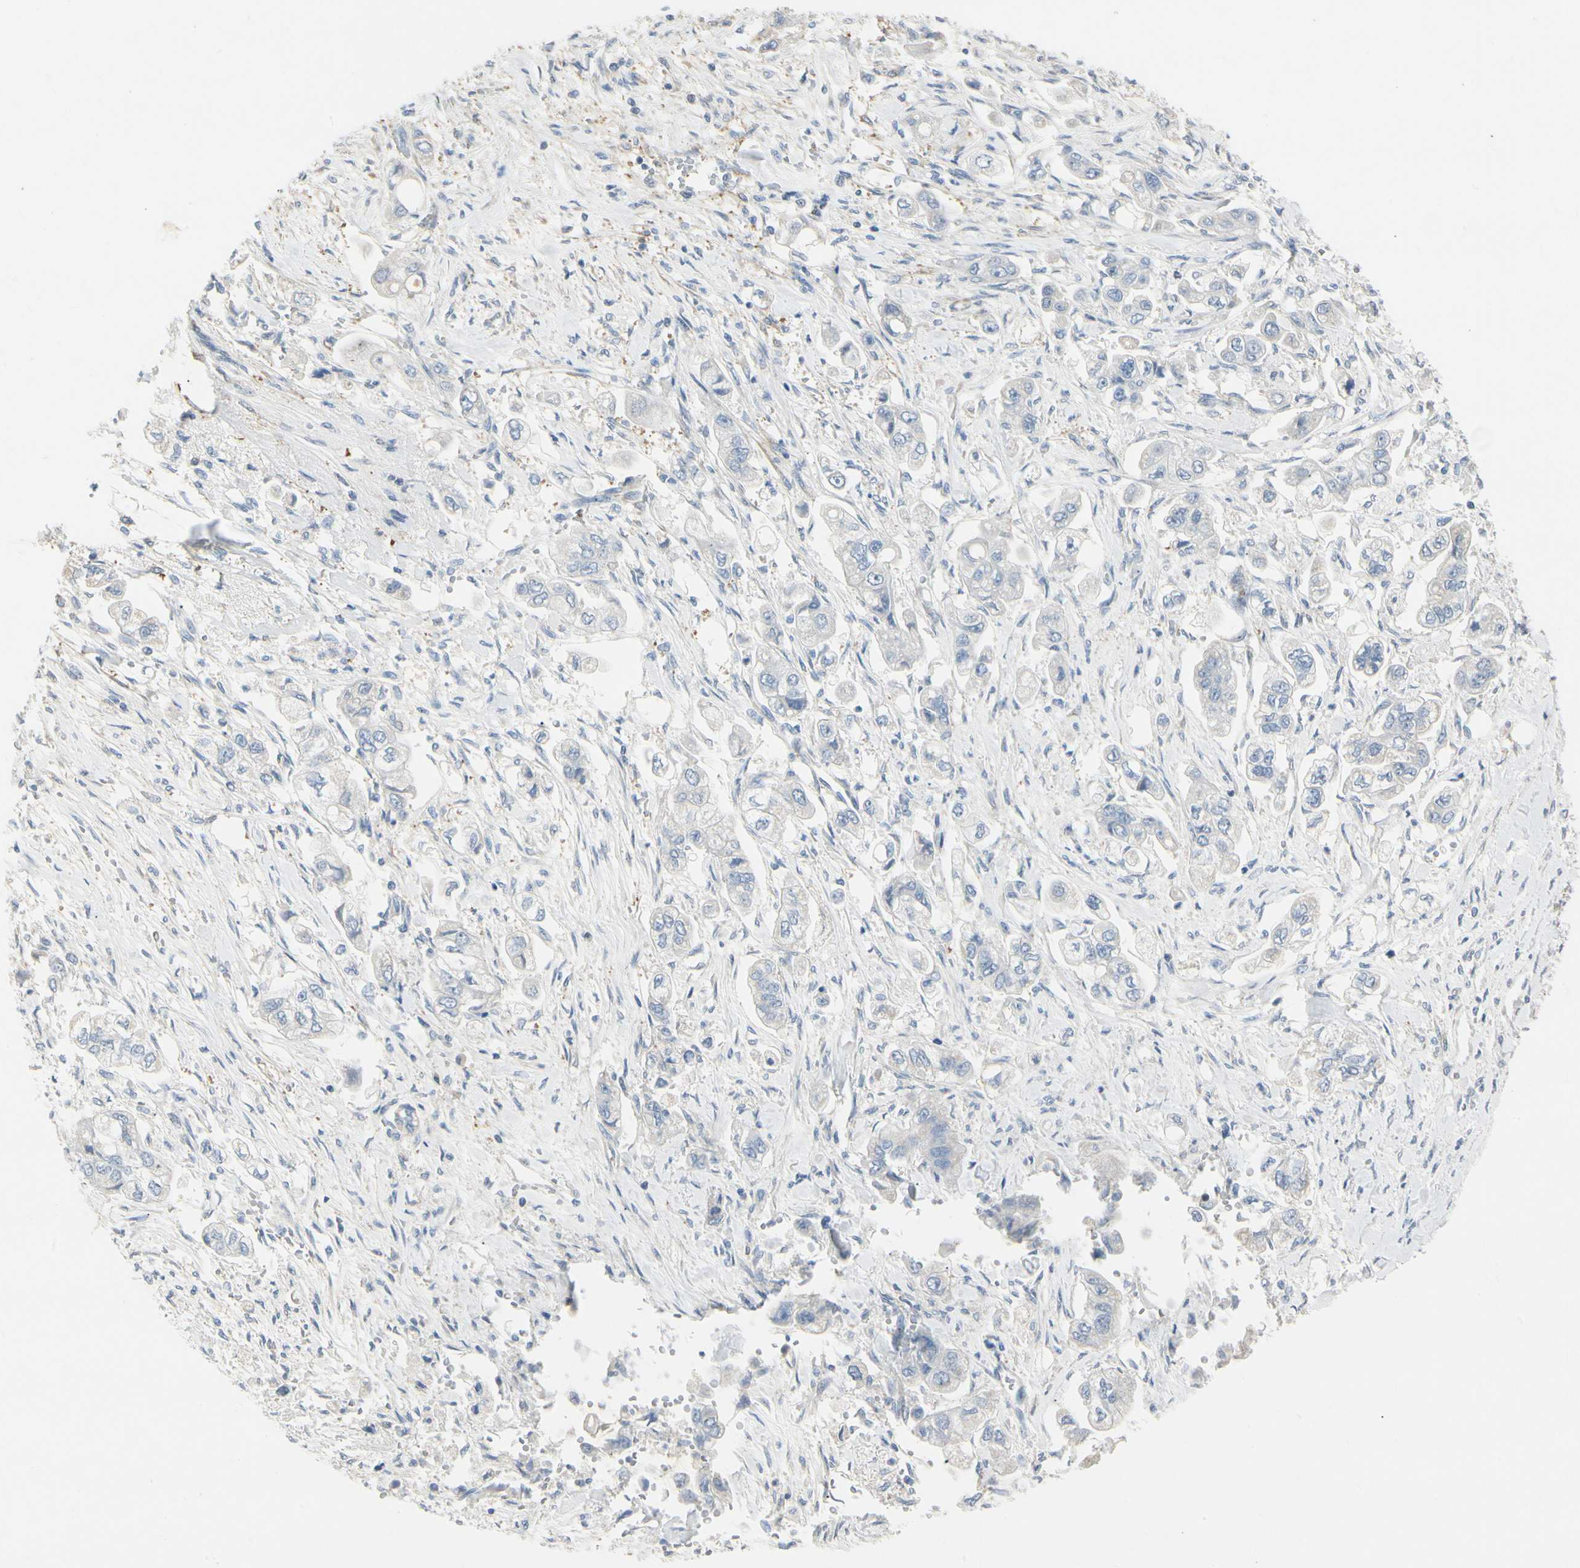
{"staining": {"intensity": "negative", "quantity": "none", "location": "none"}, "tissue": "stomach cancer", "cell_type": "Tumor cells", "image_type": "cancer", "snomed": [{"axis": "morphology", "description": "Adenocarcinoma, NOS"}, {"axis": "topography", "description": "Stomach"}], "caption": "Protein analysis of stomach cancer displays no significant expression in tumor cells.", "gene": "AMPH", "patient": {"sex": "male", "age": 62}}